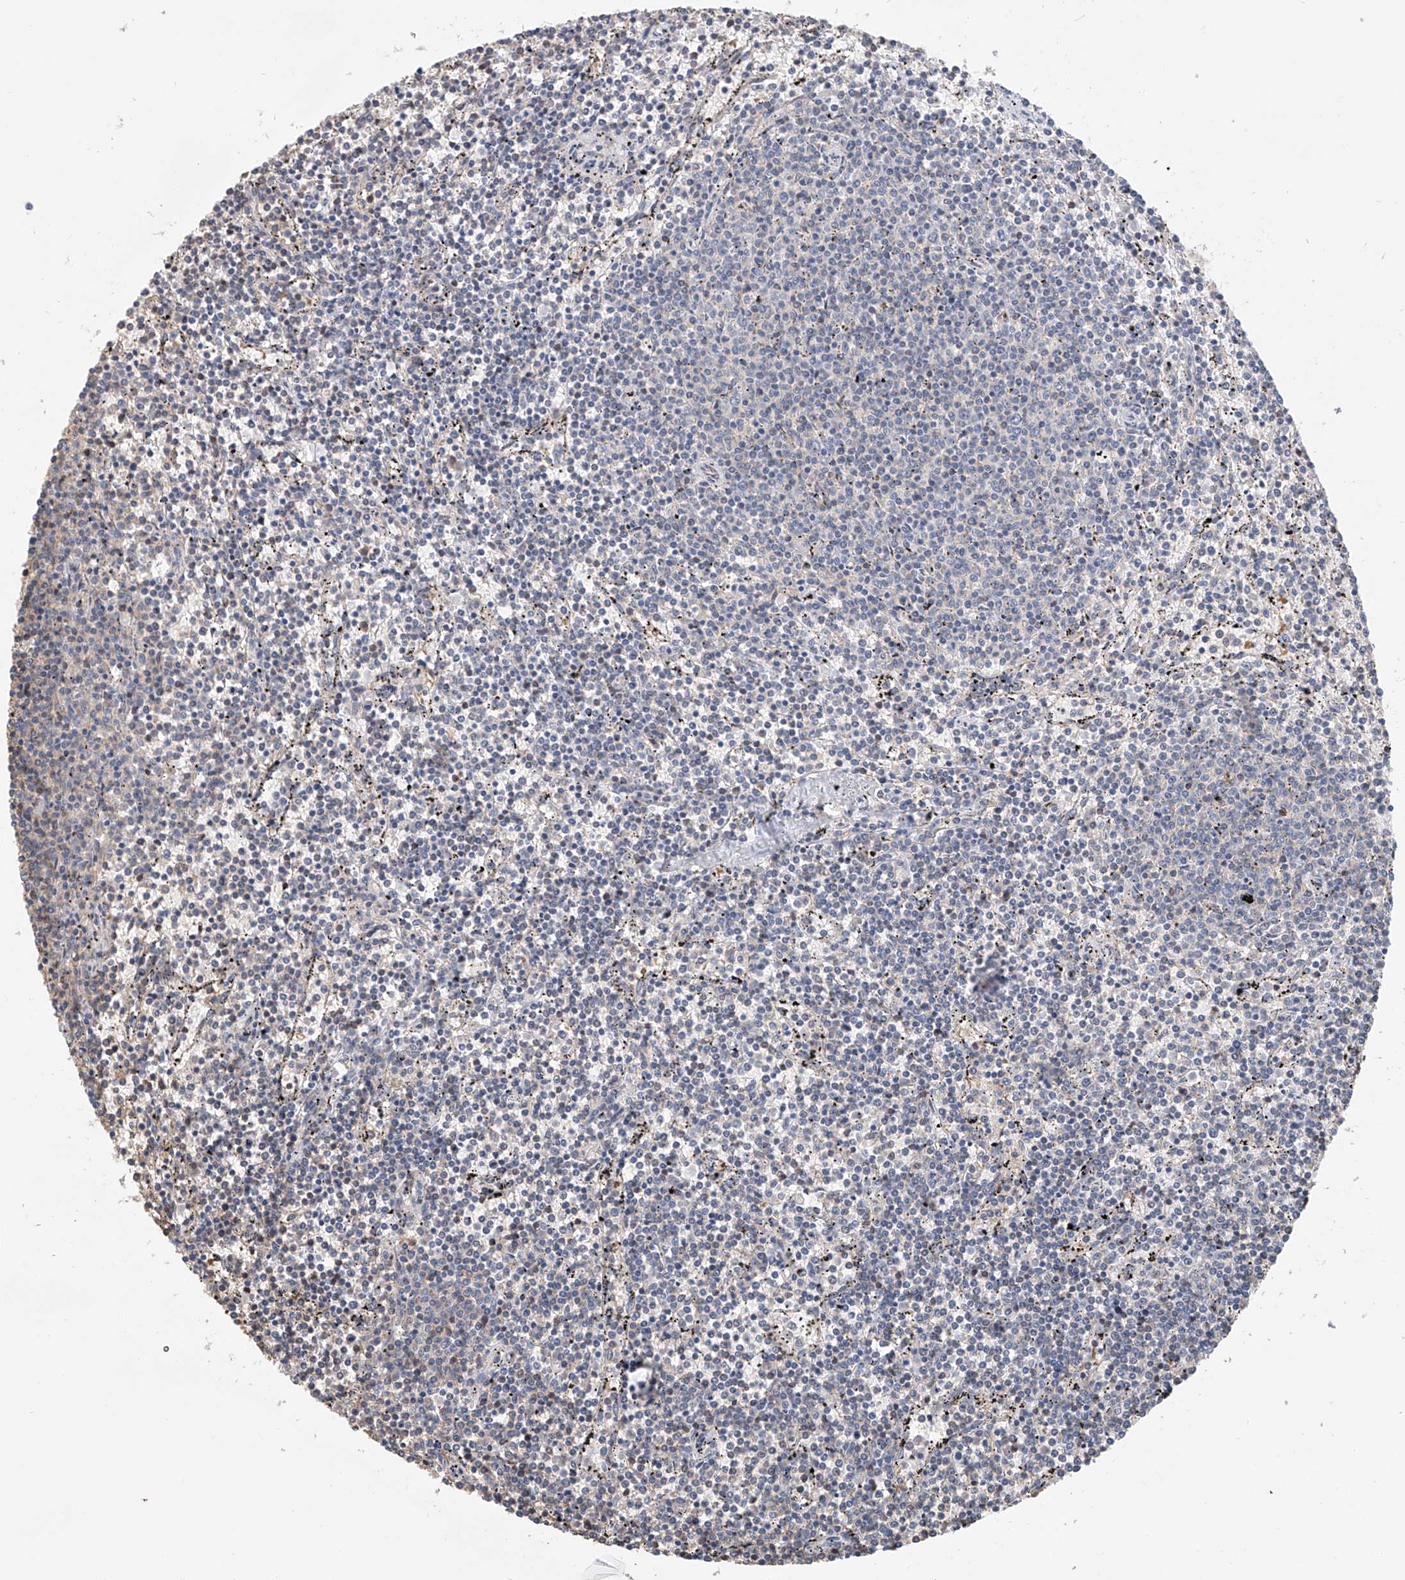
{"staining": {"intensity": "negative", "quantity": "none", "location": "none"}, "tissue": "lymphoma", "cell_type": "Tumor cells", "image_type": "cancer", "snomed": [{"axis": "morphology", "description": "Malignant lymphoma, non-Hodgkin's type, Low grade"}, {"axis": "topography", "description": "Spleen"}], "caption": "The micrograph exhibits no staining of tumor cells in lymphoma.", "gene": "PMM1", "patient": {"sex": "female", "age": 50}}